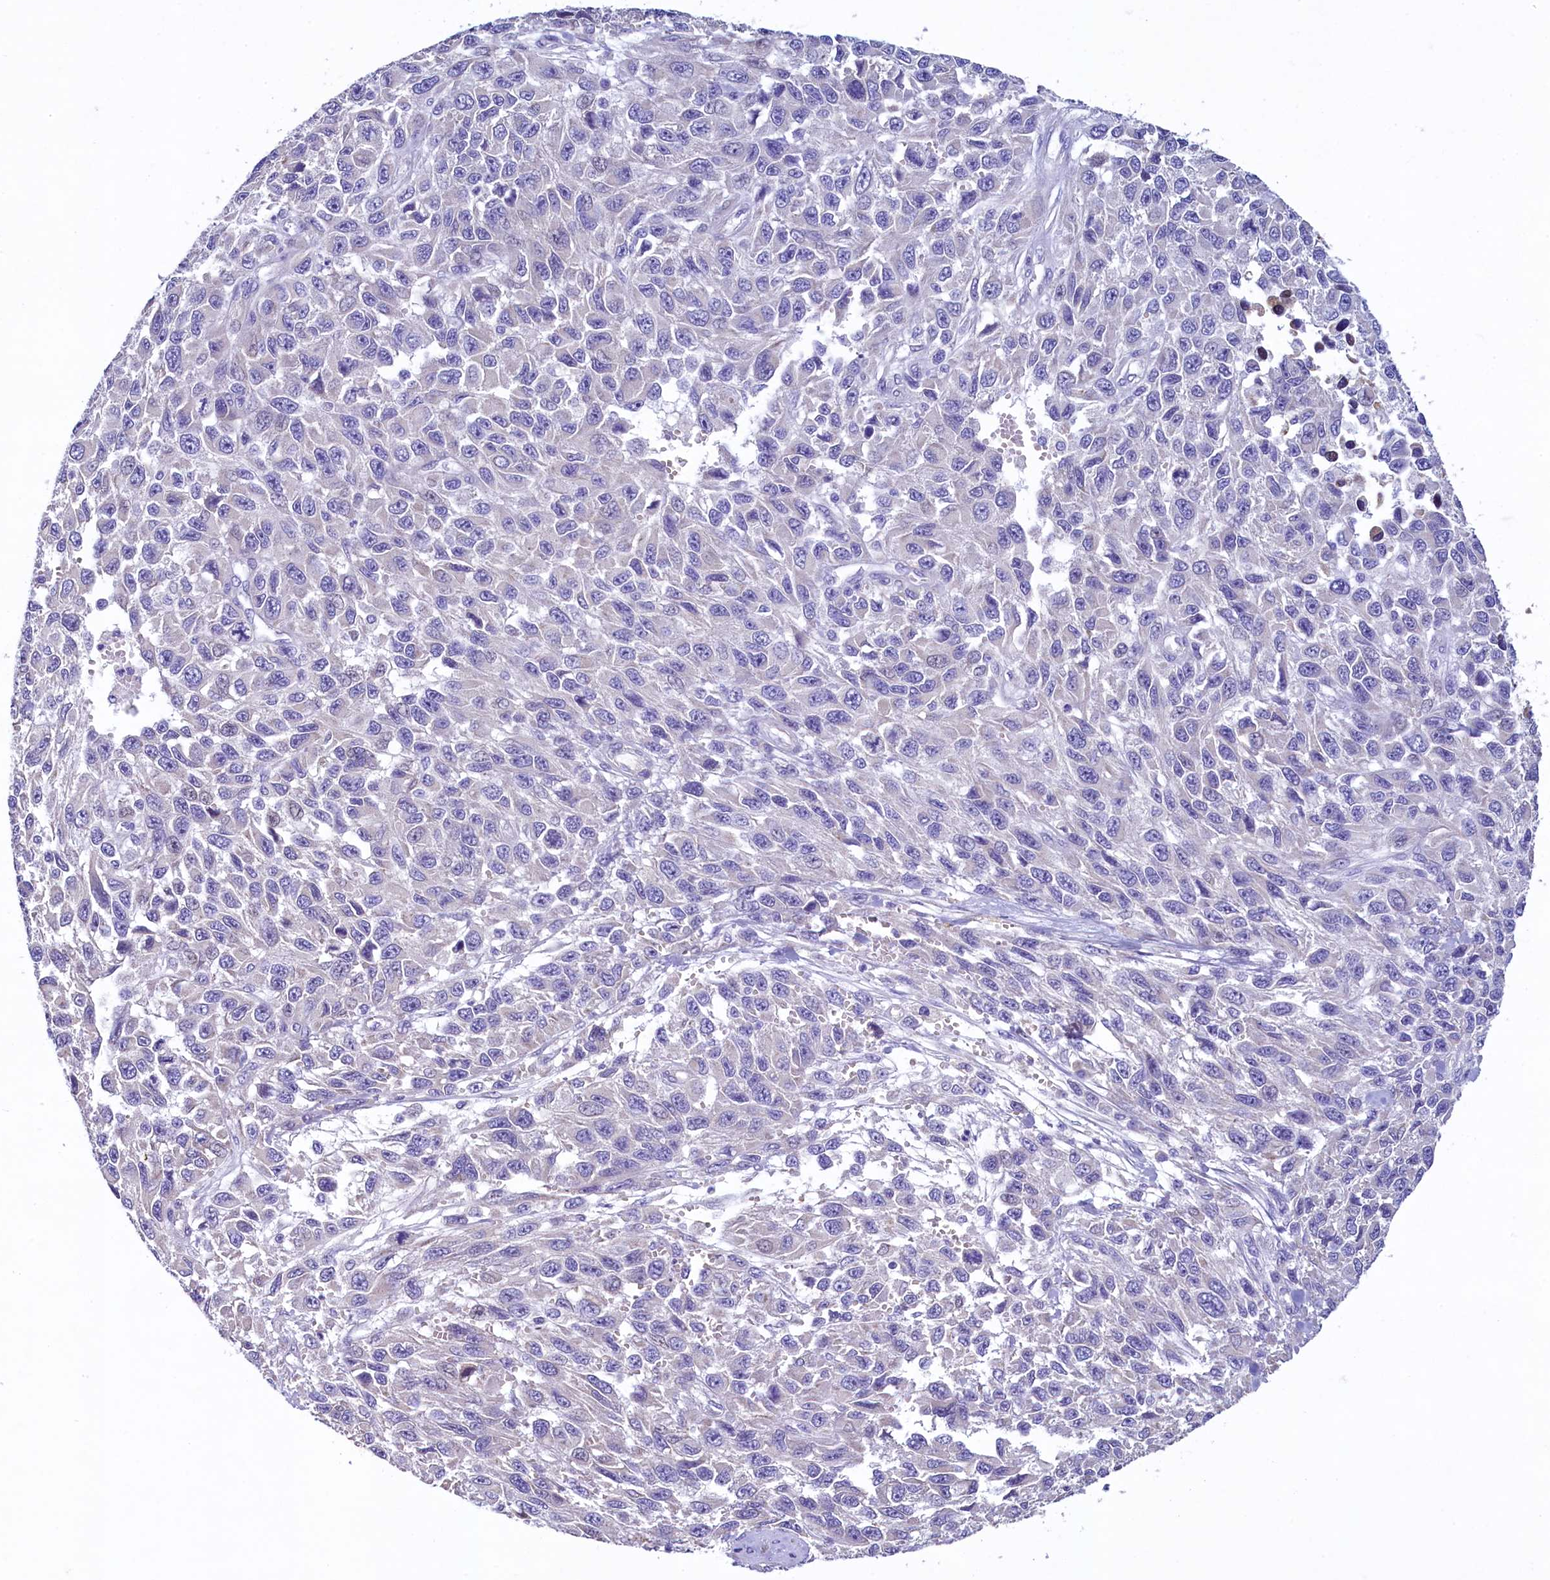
{"staining": {"intensity": "negative", "quantity": "none", "location": "none"}, "tissue": "melanoma", "cell_type": "Tumor cells", "image_type": "cancer", "snomed": [{"axis": "morphology", "description": "Normal tissue, NOS"}, {"axis": "morphology", "description": "Malignant melanoma, NOS"}, {"axis": "topography", "description": "Skin"}], "caption": "There is no significant staining in tumor cells of malignant melanoma. (DAB immunohistochemistry (IHC) with hematoxylin counter stain).", "gene": "KRBOX5", "patient": {"sex": "female", "age": 96}}